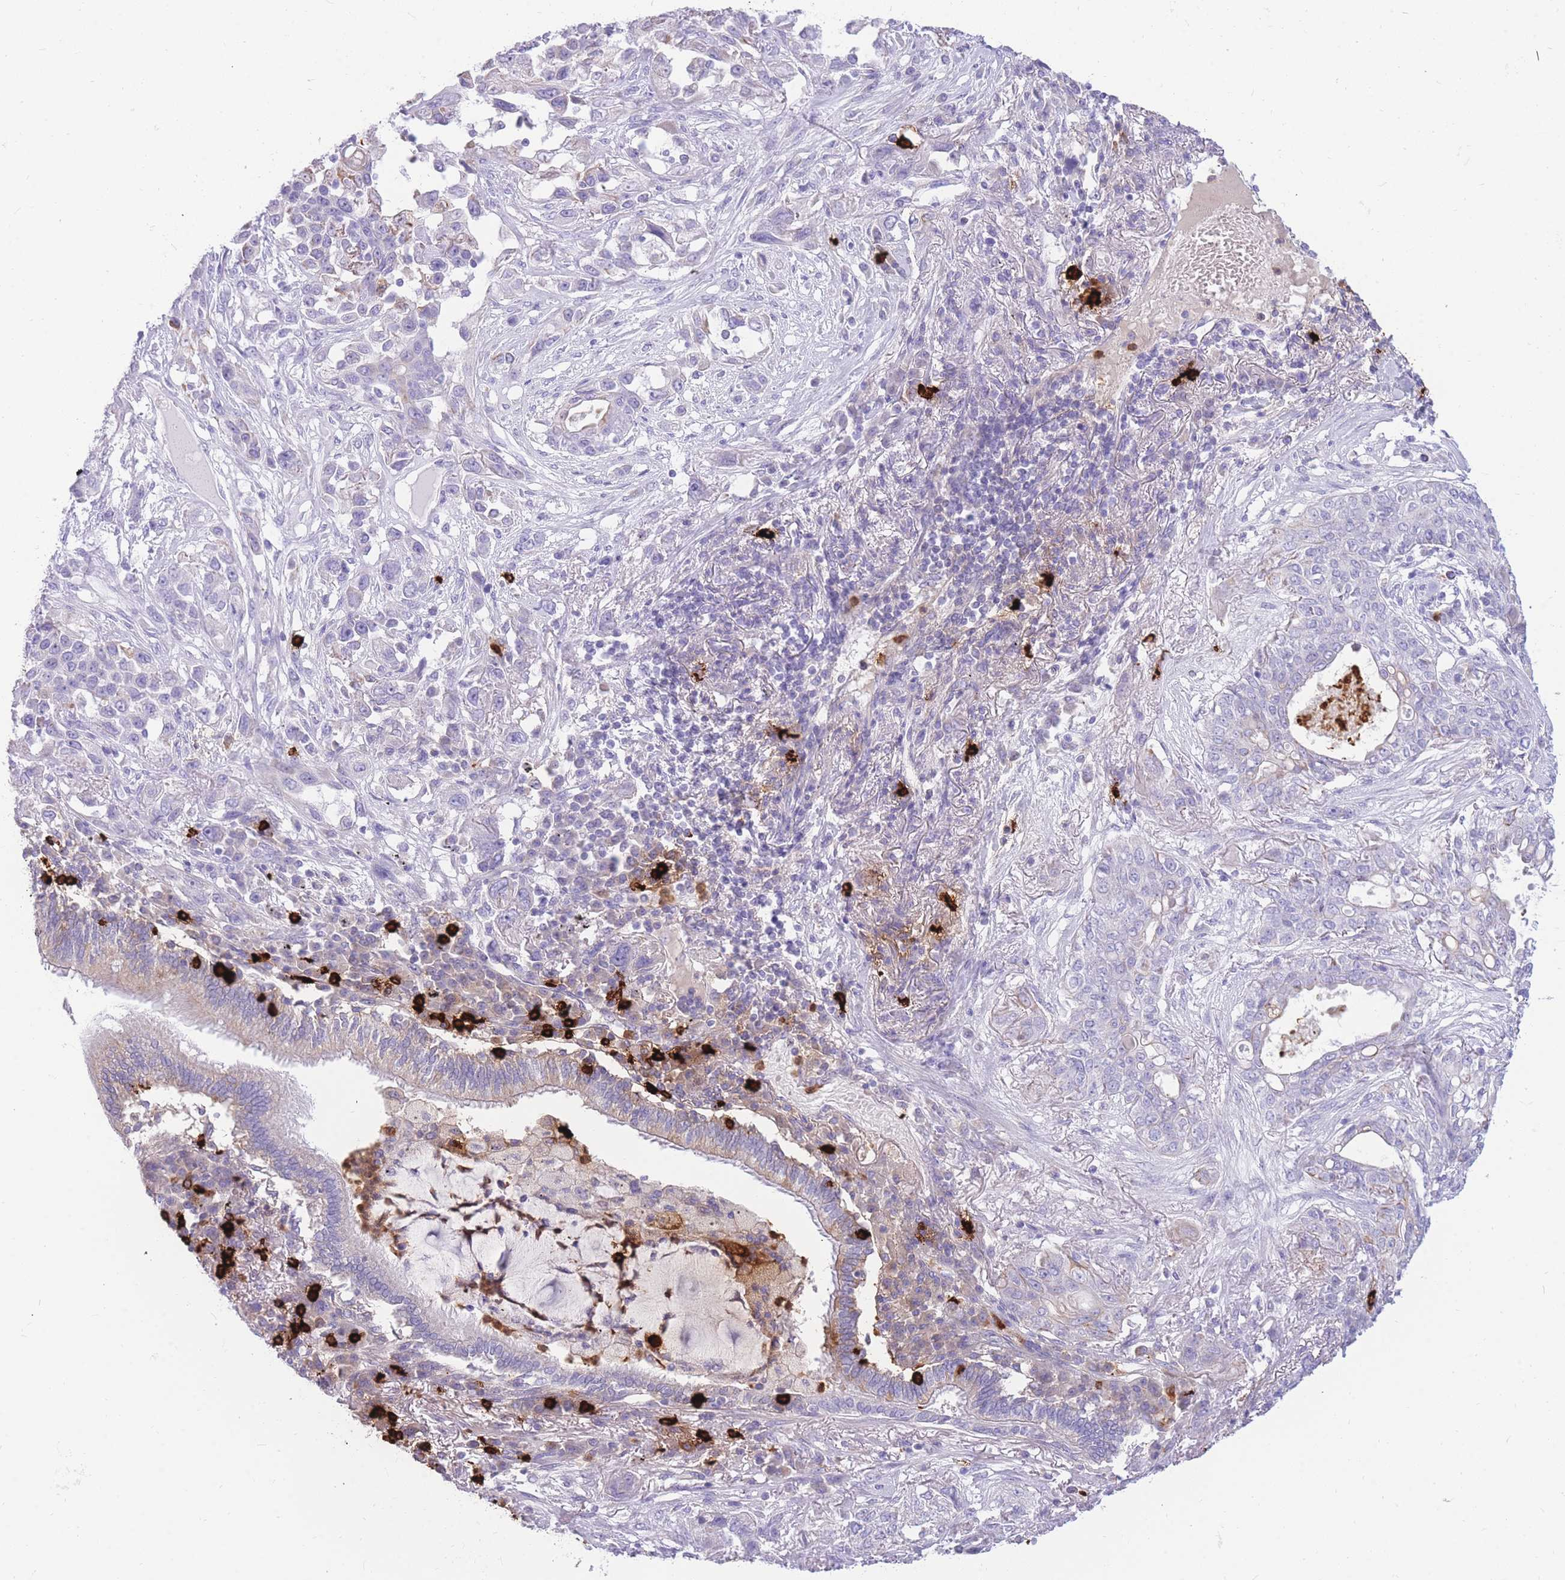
{"staining": {"intensity": "negative", "quantity": "none", "location": "none"}, "tissue": "lung cancer", "cell_type": "Tumor cells", "image_type": "cancer", "snomed": [{"axis": "morphology", "description": "Squamous cell carcinoma, NOS"}, {"axis": "topography", "description": "Lung"}], "caption": "Protein analysis of lung cancer exhibits no significant expression in tumor cells.", "gene": "TPSAB1", "patient": {"sex": "female", "age": 70}}